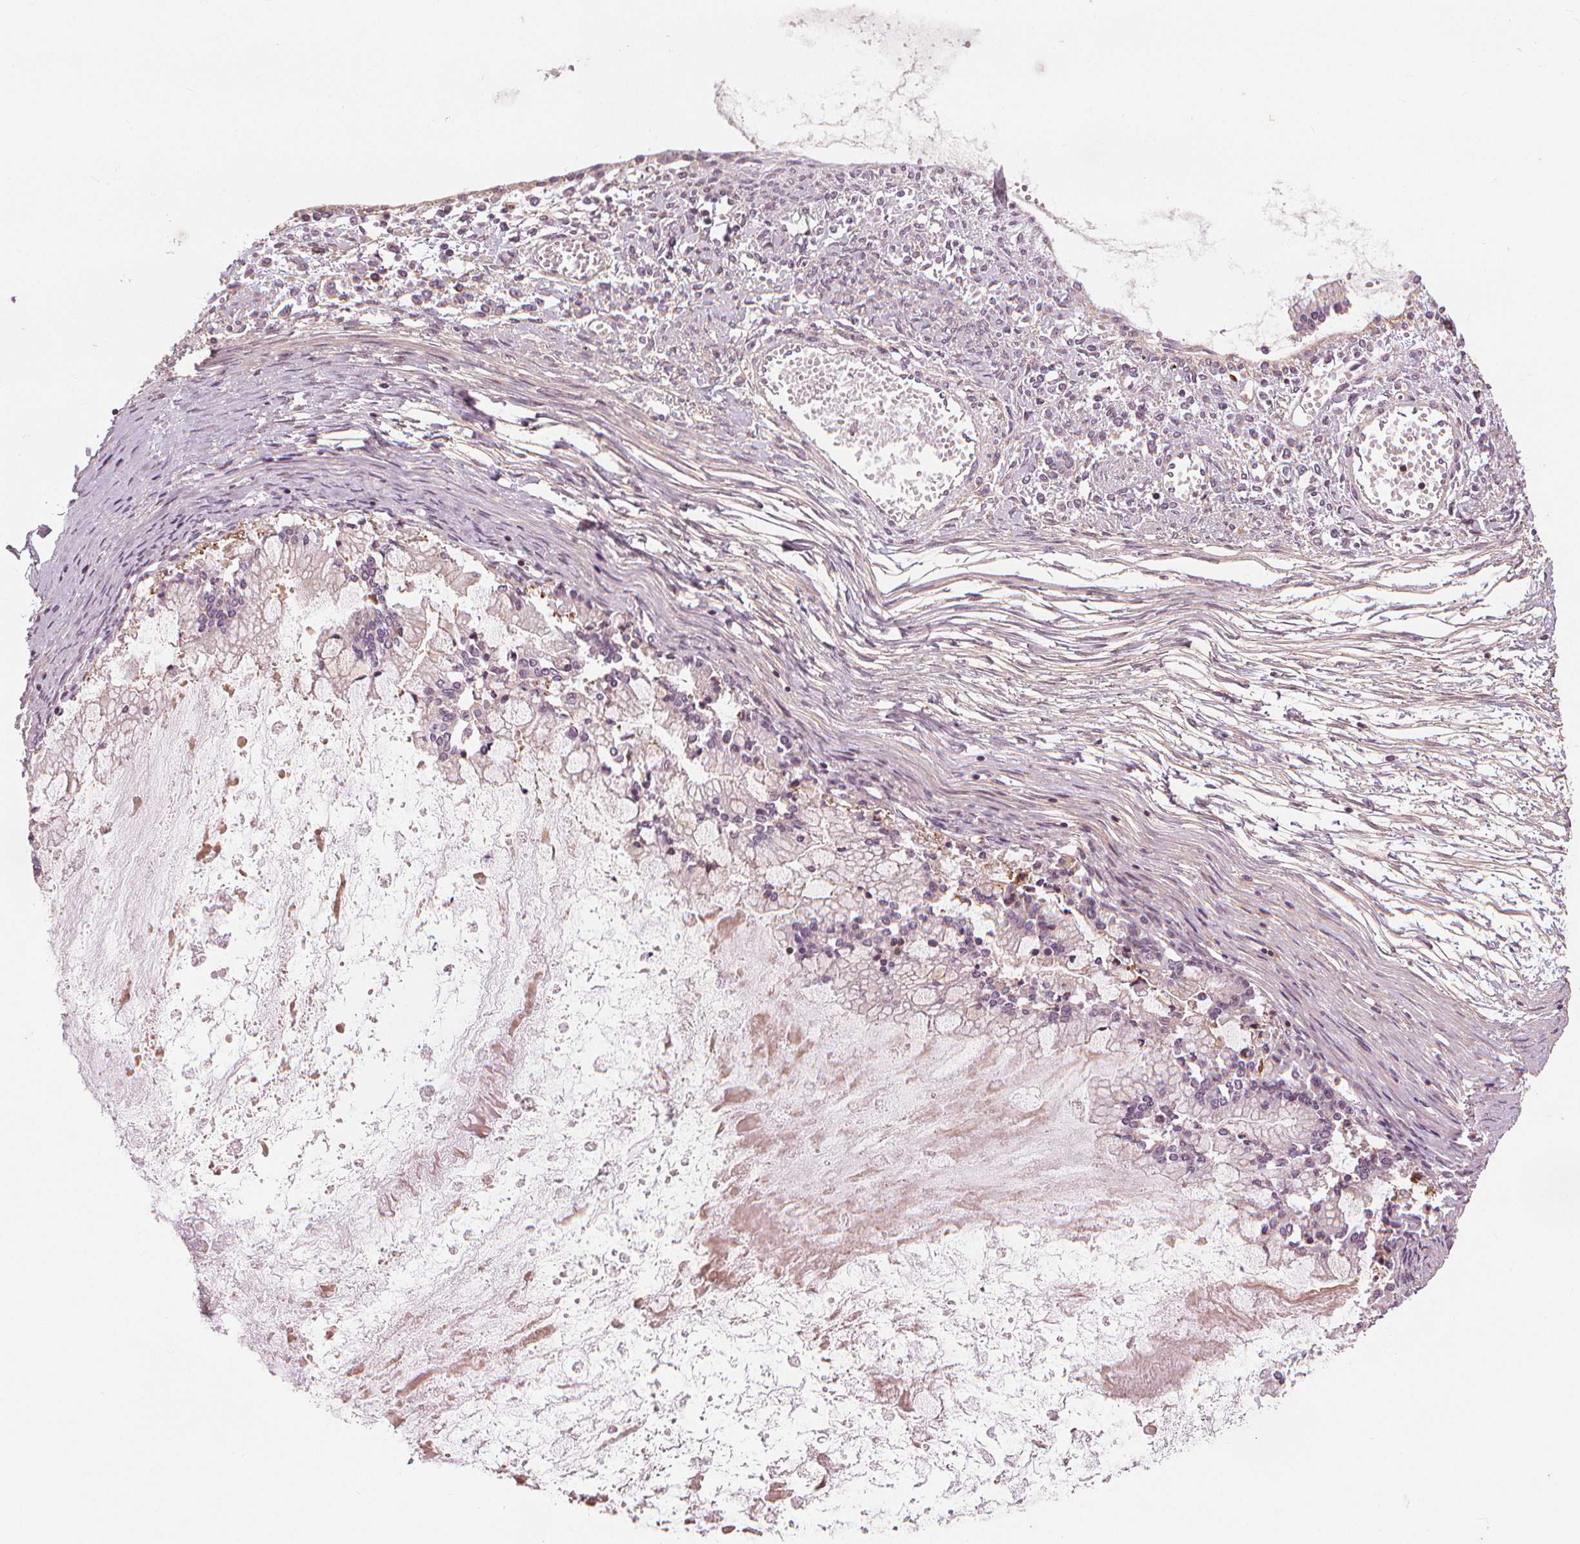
{"staining": {"intensity": "negative", "quantity": "none", "location": "none"}, "tissue": "ovarian cancer", "cell_type": "Tumor cells", "image_type": "cancer", "snomed": [{"axis": "morphology", "description": "Cystadenocarcinoma, mucinous, NOS"}, {"axis": "topography", "description": "Ovary"}], "caption": "This micrograph is of mucinous cystadenocarcinoma (ovarian) stained with immunohistochemistry to label a protein in brown with the nuclei are counter-stained blue. There is no expression in tumor cells.", "gene": "SLC34A1", "patient": {"sex": "female", "age": 67}}